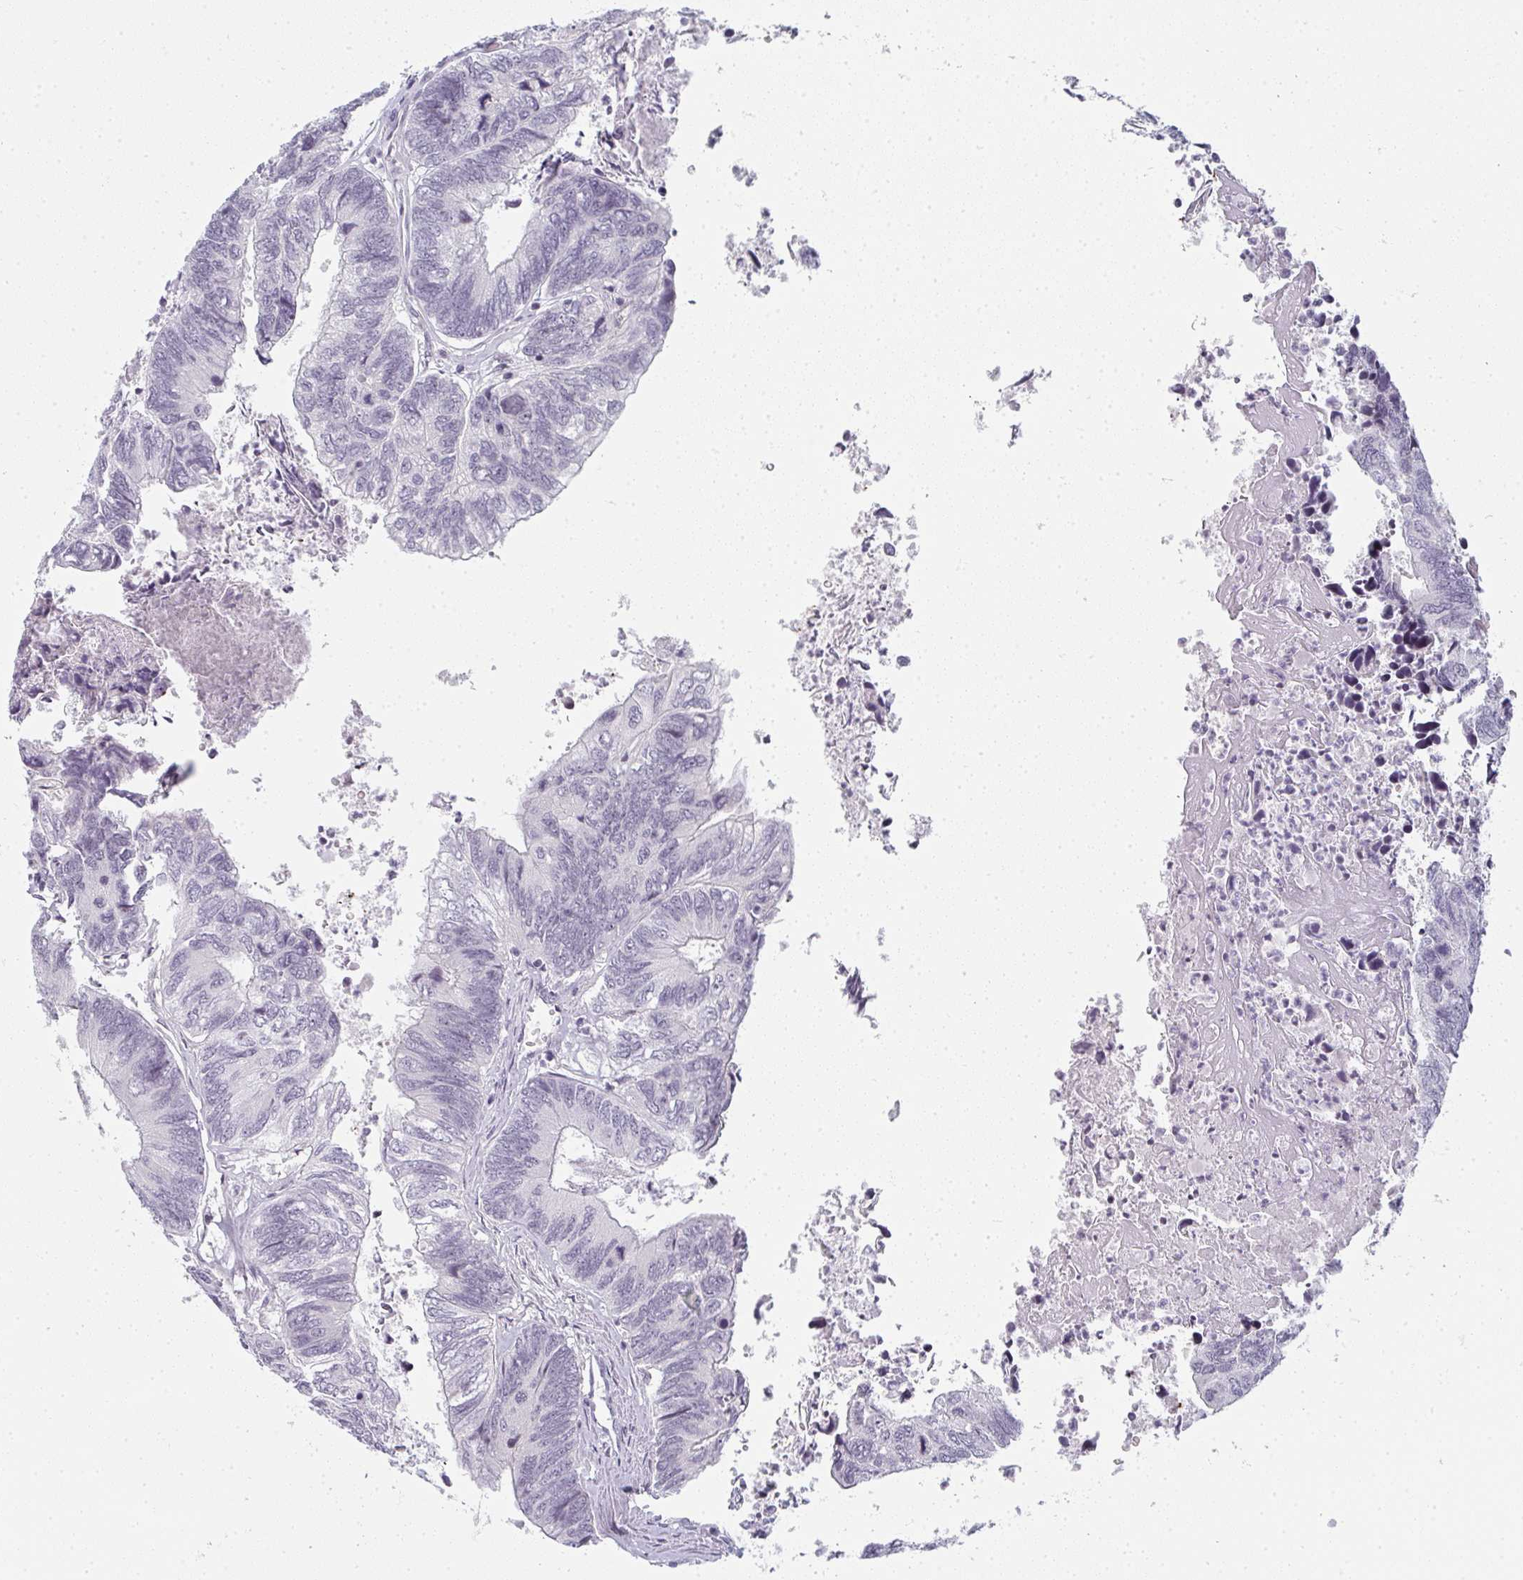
{"staining": {"intensity": "negative", "quantity": "none", "location": "none"}, "tissue": "colorectal cancer", "cell_type": "Tumor cells", "image_type": "cancer", "snomed": [{"axis": "morphology", "description": "Adenocarcinoma, NOS"}, {"axis": "topography", "description": "Colon"}], "caption": "Human adenocarcinoma (colorectal) stained for a protein using IHC reveals no staining in tumor cells.", "gene": "RBBP6", "patient": {"sex": "female", "age": 67}}